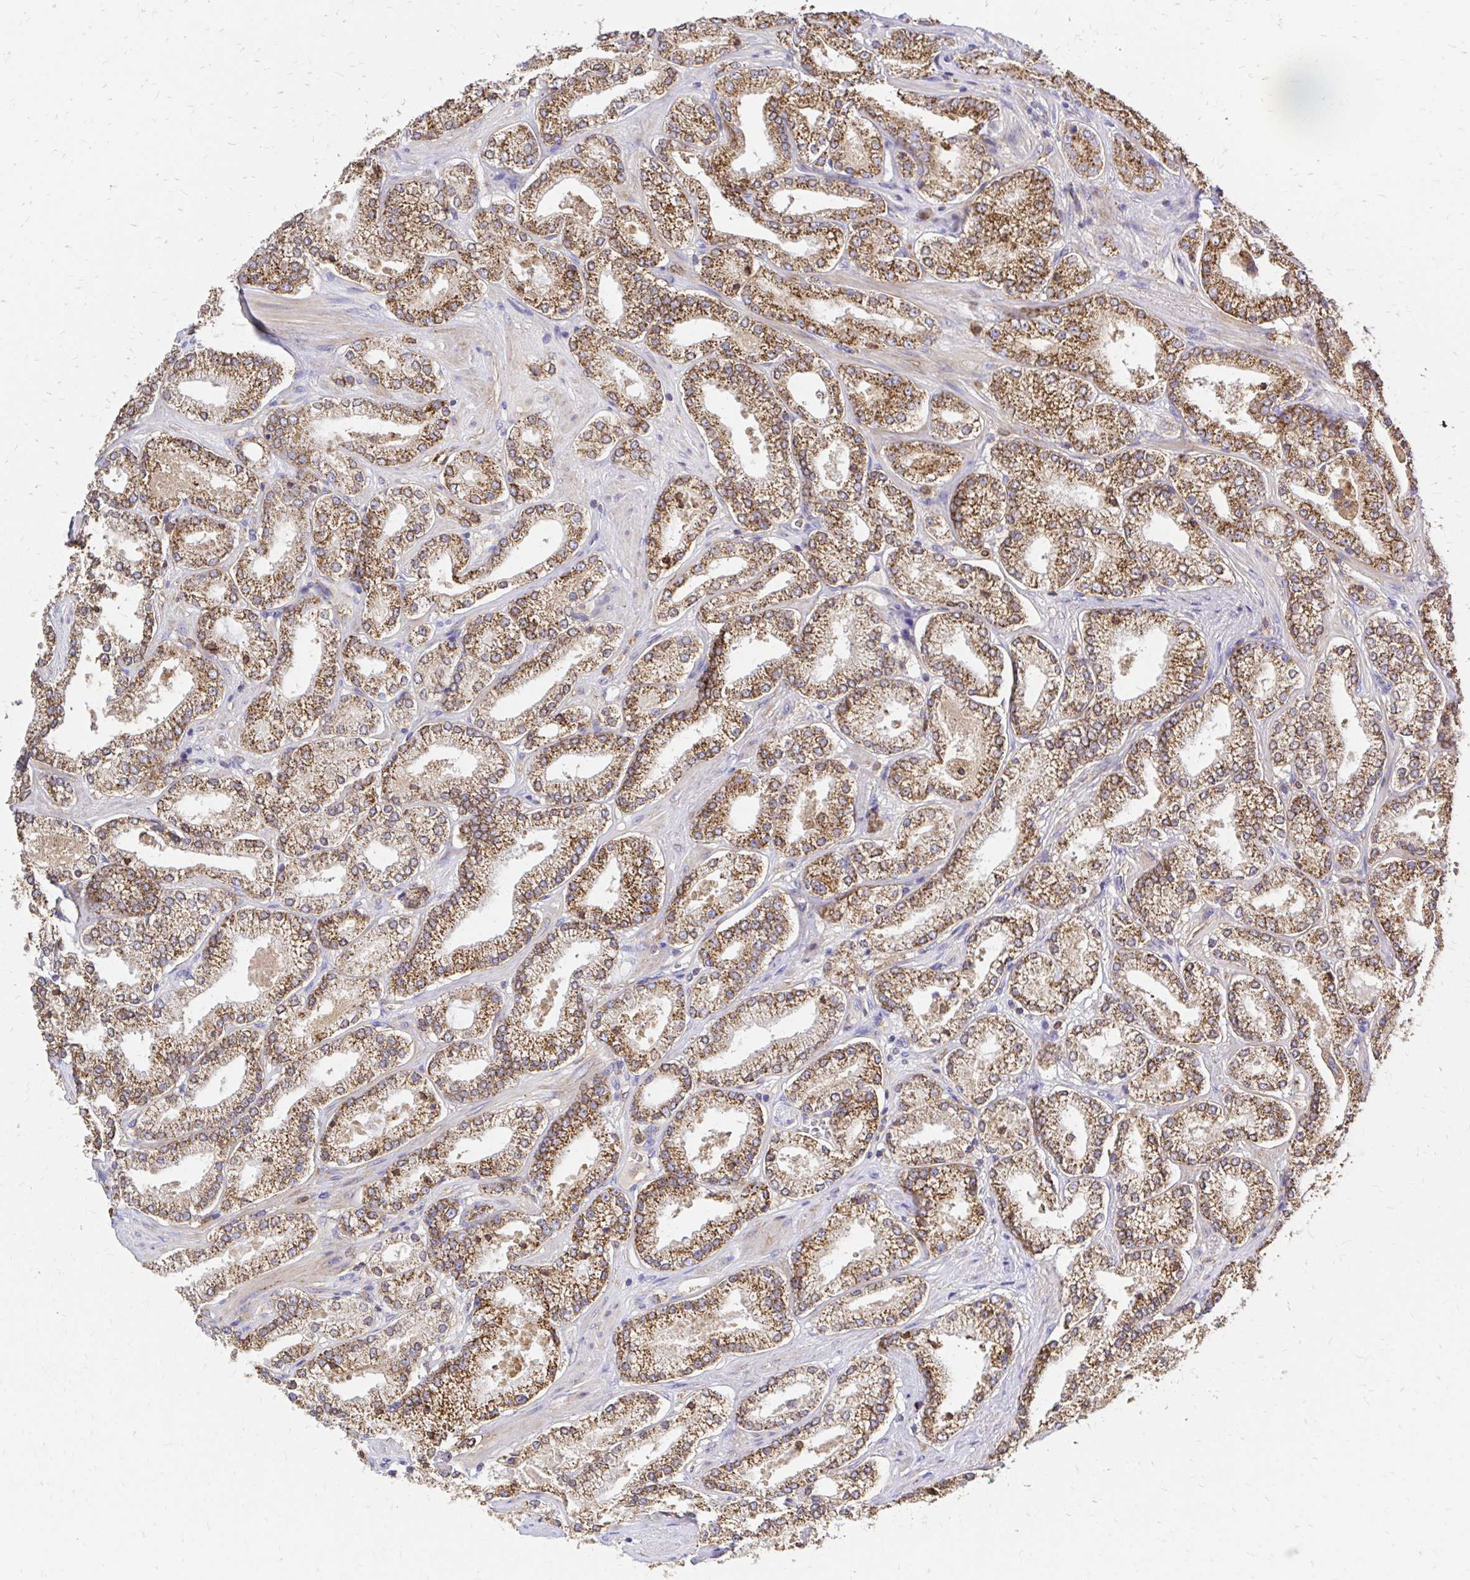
{"staining": {"intensity": "moderate", "quantity": ">75%", "location": "cytoplasmic/membranous"}, "tissue": "prostate cancer", "cell_type": "Tumor cells", "image_type": "cancer", "snomed": [{"axis": "morphology", "description": "Adenocarcinoma, High grade"}, {"axis": "topography", "description": "Prostate"}], "caption": "A histopathology image of prostate cancer stained for a protein demonstrates moderate cytoplasmic/membranous brown staining in tumor cells.", "gene": "MRPL13", "patient": {"sex": "male", "age": 63}}